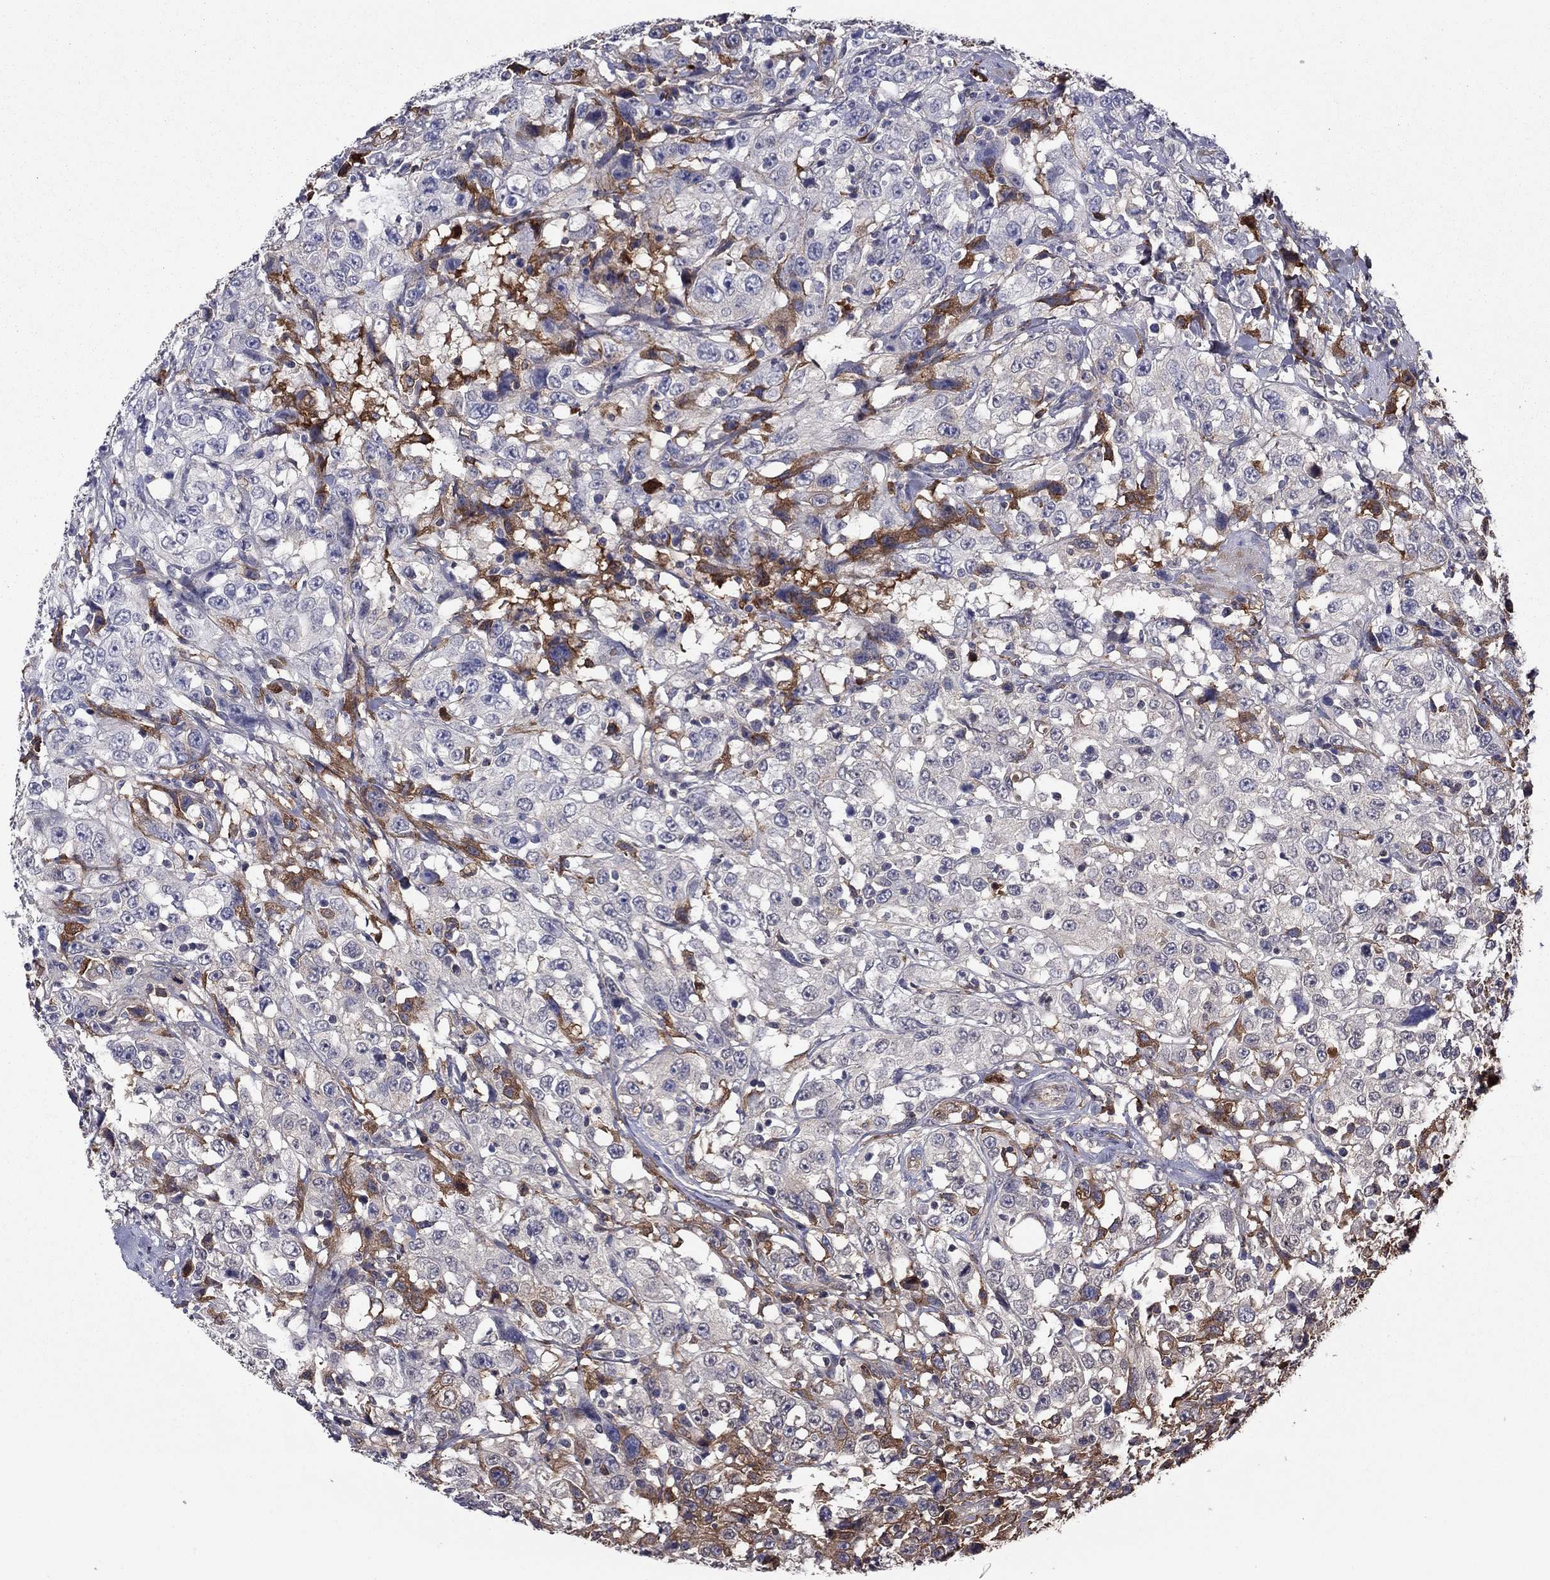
{"staining": {"intensity": "negative", "quantity": "none", "location": "none"}, "tissue": "urothelial cancer", "cell_type": "Tumor cells", "image_type": "cancer", "snomed": [{"axis": "morphology", "description": "Urothelial carcinoma, NOS"}, {"axis": "morphology", "description": "Urothelial carcinoma, High grade"}, {"axis": "topography", "description": "Urinary bladder"}], "caption": "This is a micrograph of immunohistochemistry staining of high-grade urothelial carcinoma, which shows no staining in tumor cells.", "gene": "HPX", "patient": {"sex": "female", "age": 73}}